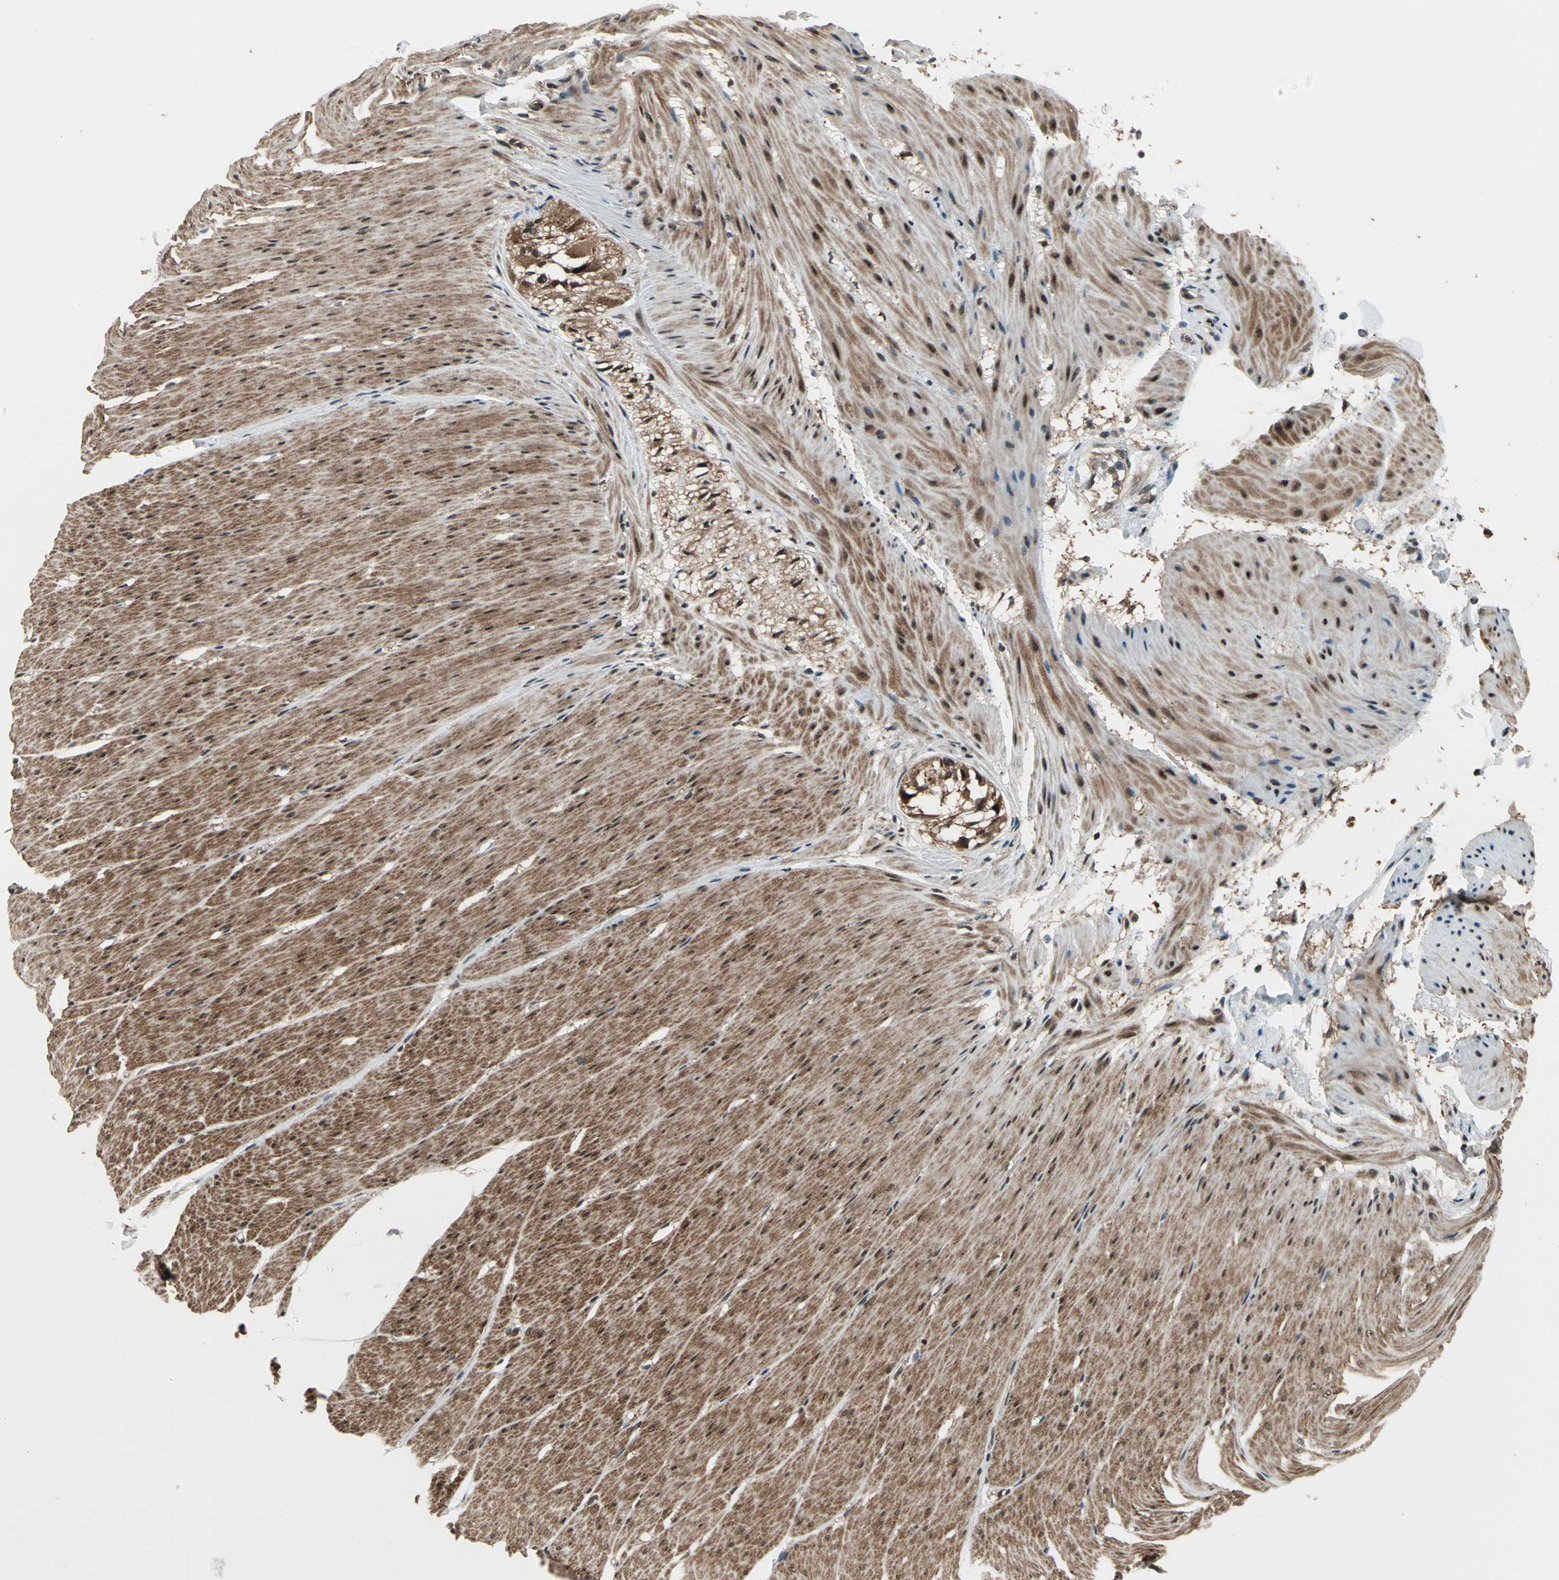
{"staining": {"intensity": "moderate", "quantity": ">75%", "location": "cytoplasmic/membranous,nuclear"}, "tissue": "smooth muscle", "cell_type": "Smooth muscle cells", "image_type": "normal", "snomed": [{"axis": "morphology", "description": "Normal tissue, NOS"}, {"axis": "topography", "description": "Smooth muscle"}, {"axis": "topography", "description": "Colon"}], "caption": "DAB immunohistochemical staining of benign smooth muscle shows moderate cytoplasmic/membranous,nuclear protein staining in approximately >75% of smooth muscle cells. (brown staining indicates protein expression, while blue staining denotes nuclei).", "gene": "COPS5", "patient": {"sex": "male", "age": 67}}